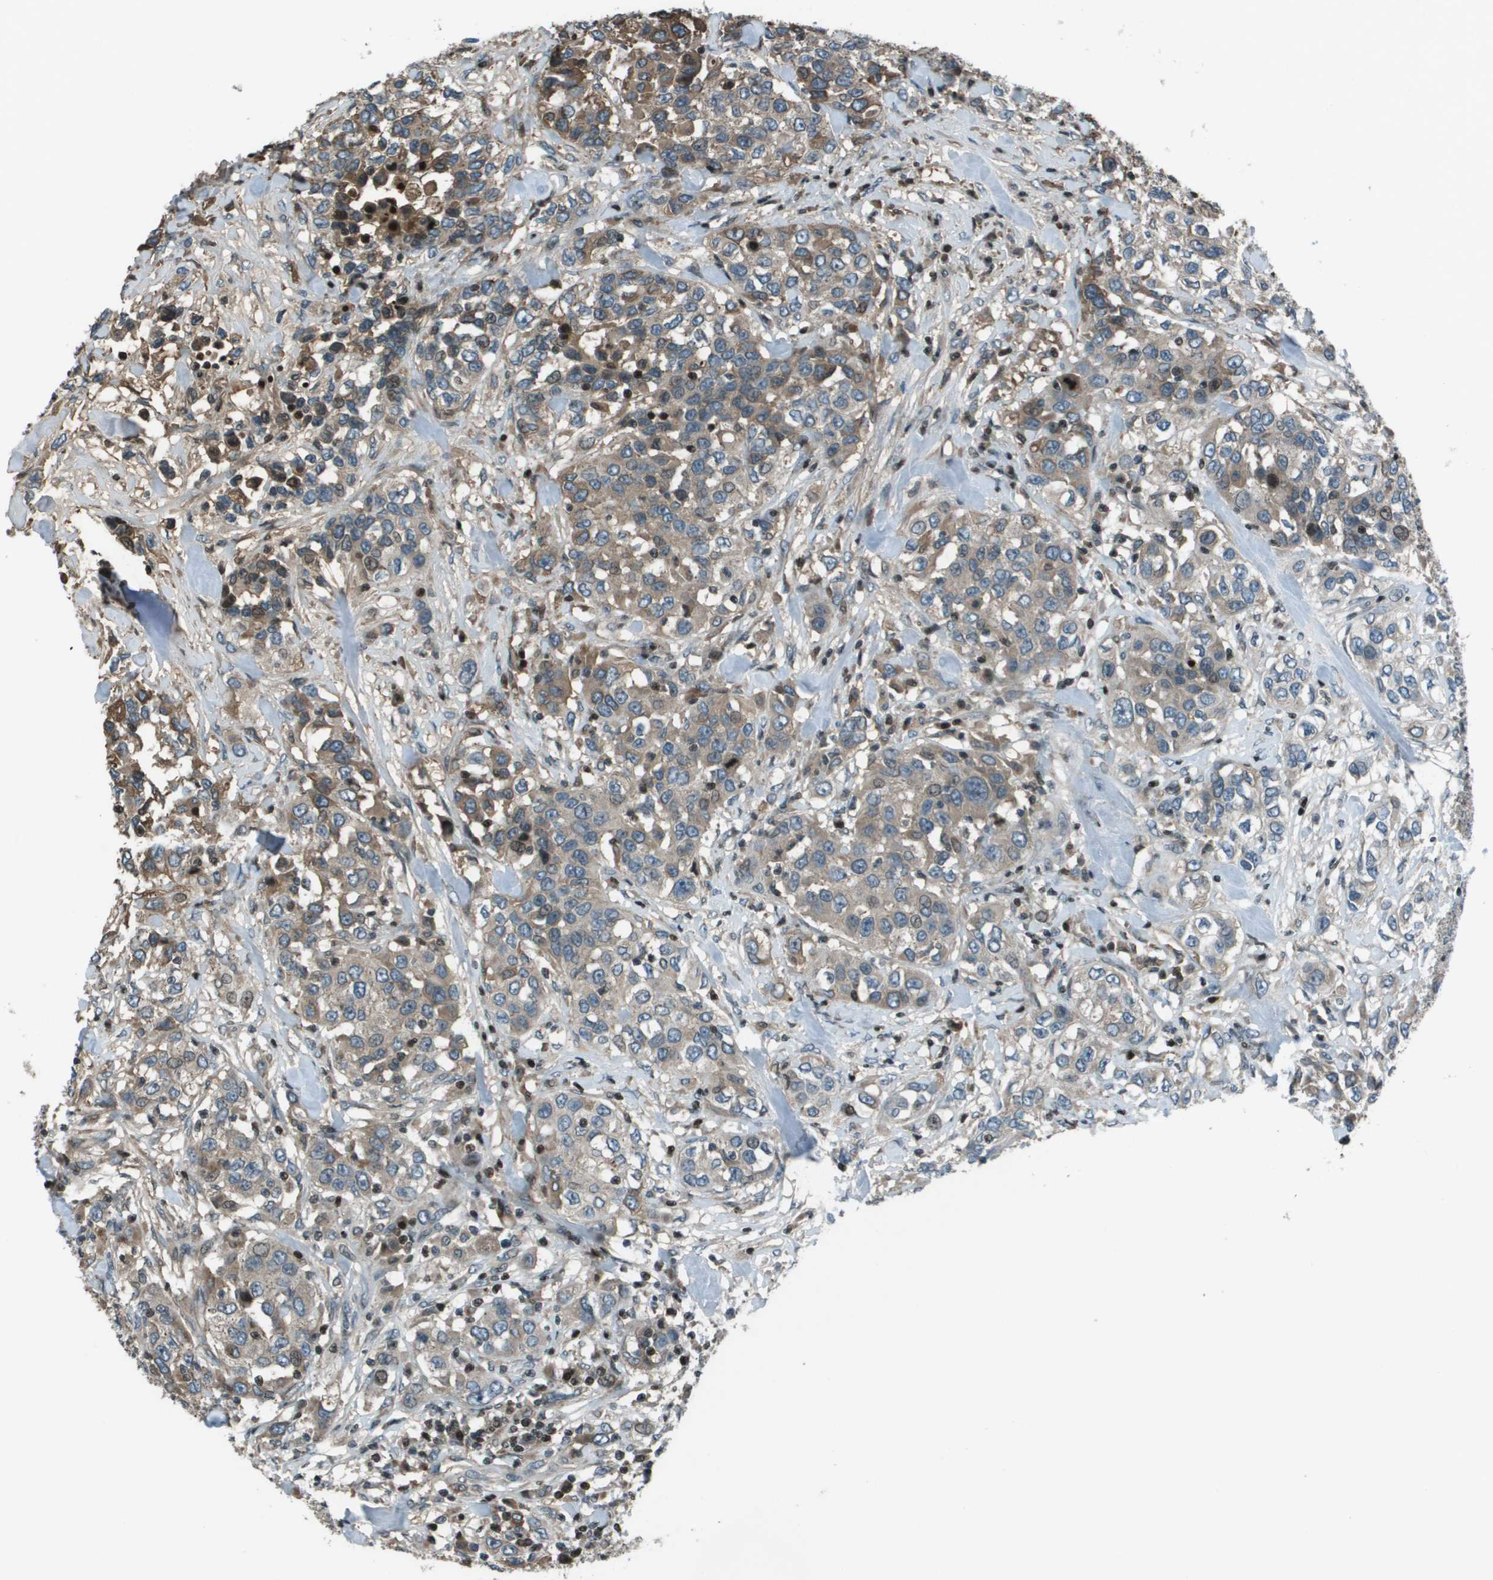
{"staining": {"intensity": "weak", "quantity": ">75%", "location": "cytoplasmic/membranous"}, "tissue": "urothelial cancer", "cell_type": "Tumor cells", "image_type": "cancer", "snomed": [{"axis": "morphology", "description": "Urothelial carcinoma, High grade"}, {"axis": "topography", "description": "Urinary bladder"}], "caption": "Urothelial cancer stained with a brown dye reveals weak cytoplasmic/membranous positive positivity in about >75% of tumor cells.", "gene": "CXCL12", "patient": {"sex": "female", "age": 80}}